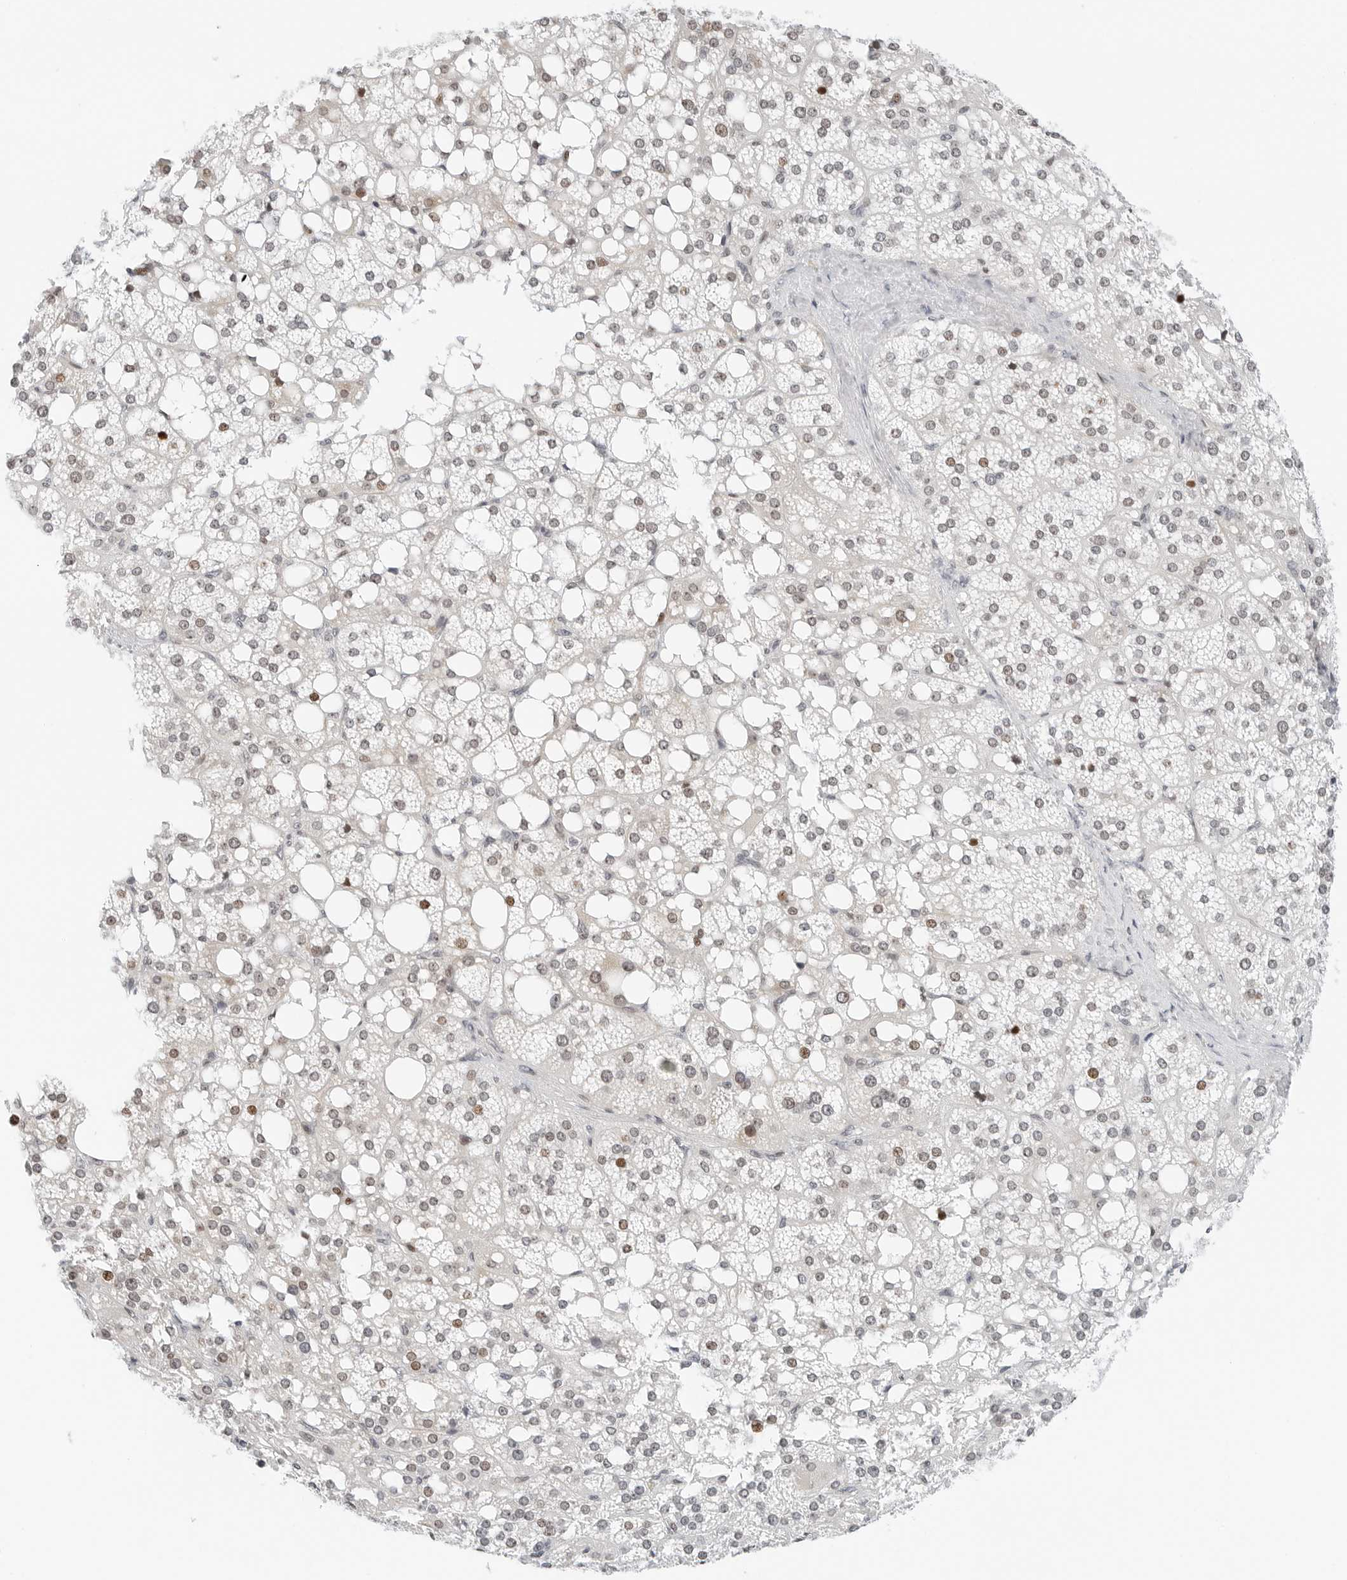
{"staining": {"intensity": "strong", "quantity": "25%-75%", "location": "nuclear"}, "tissue": "adrenal gland", "cell_type": "Glandular cells", "image_type": "normal", "snomed": [{"axis": "morphology", "description": "Normal tissue, NOS"}, {"axis": "topography", "description": "Adrenal gland"}], "caption": "Strong nuclear positivity for a protein is seen in approximately 25%-75% of glandular cells of normal adrenal gland using IHC.", "gene": "NTMT2", "patient": {"sex": "female", "age": 59}}